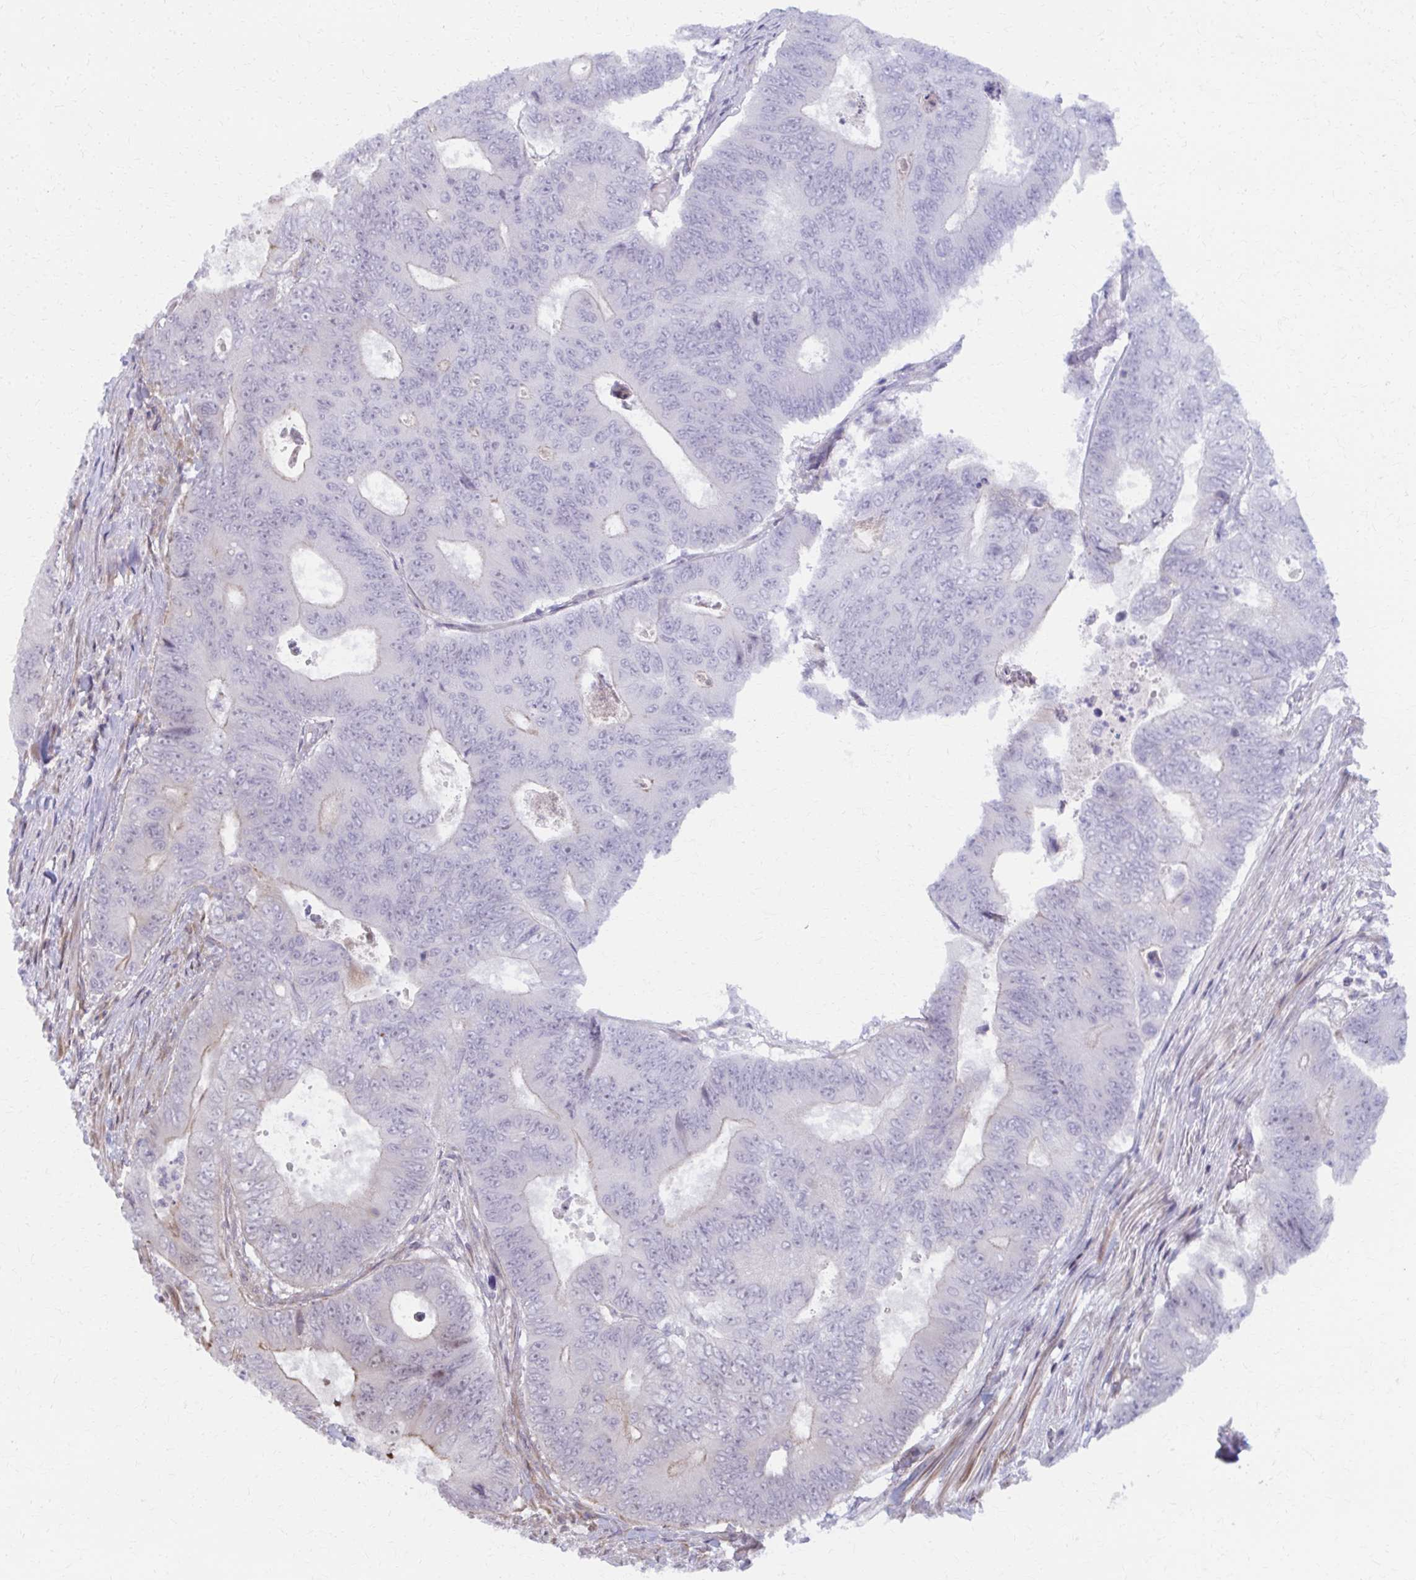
{"staining": {"intensity": "weak", "quantity": "<25%", "location": "cytoplasmic/membranous"}, "tissue": "colorectal cancer", "cell_type": "Tumor cells", "image_type": "cancer", "snomed": [{"axis": "morphology", "description": "Adenocarcinoma, NOS"}, {"axis": "topography", "description": "Colon"}], "caption": "Immunohistochemistry image of colorectal adenocarcinoma stained for a protein (brown), which demonstrates no expression in tumor cells.", "gene": "MAF1", "patient": {"sex": "female", "age": 48}}